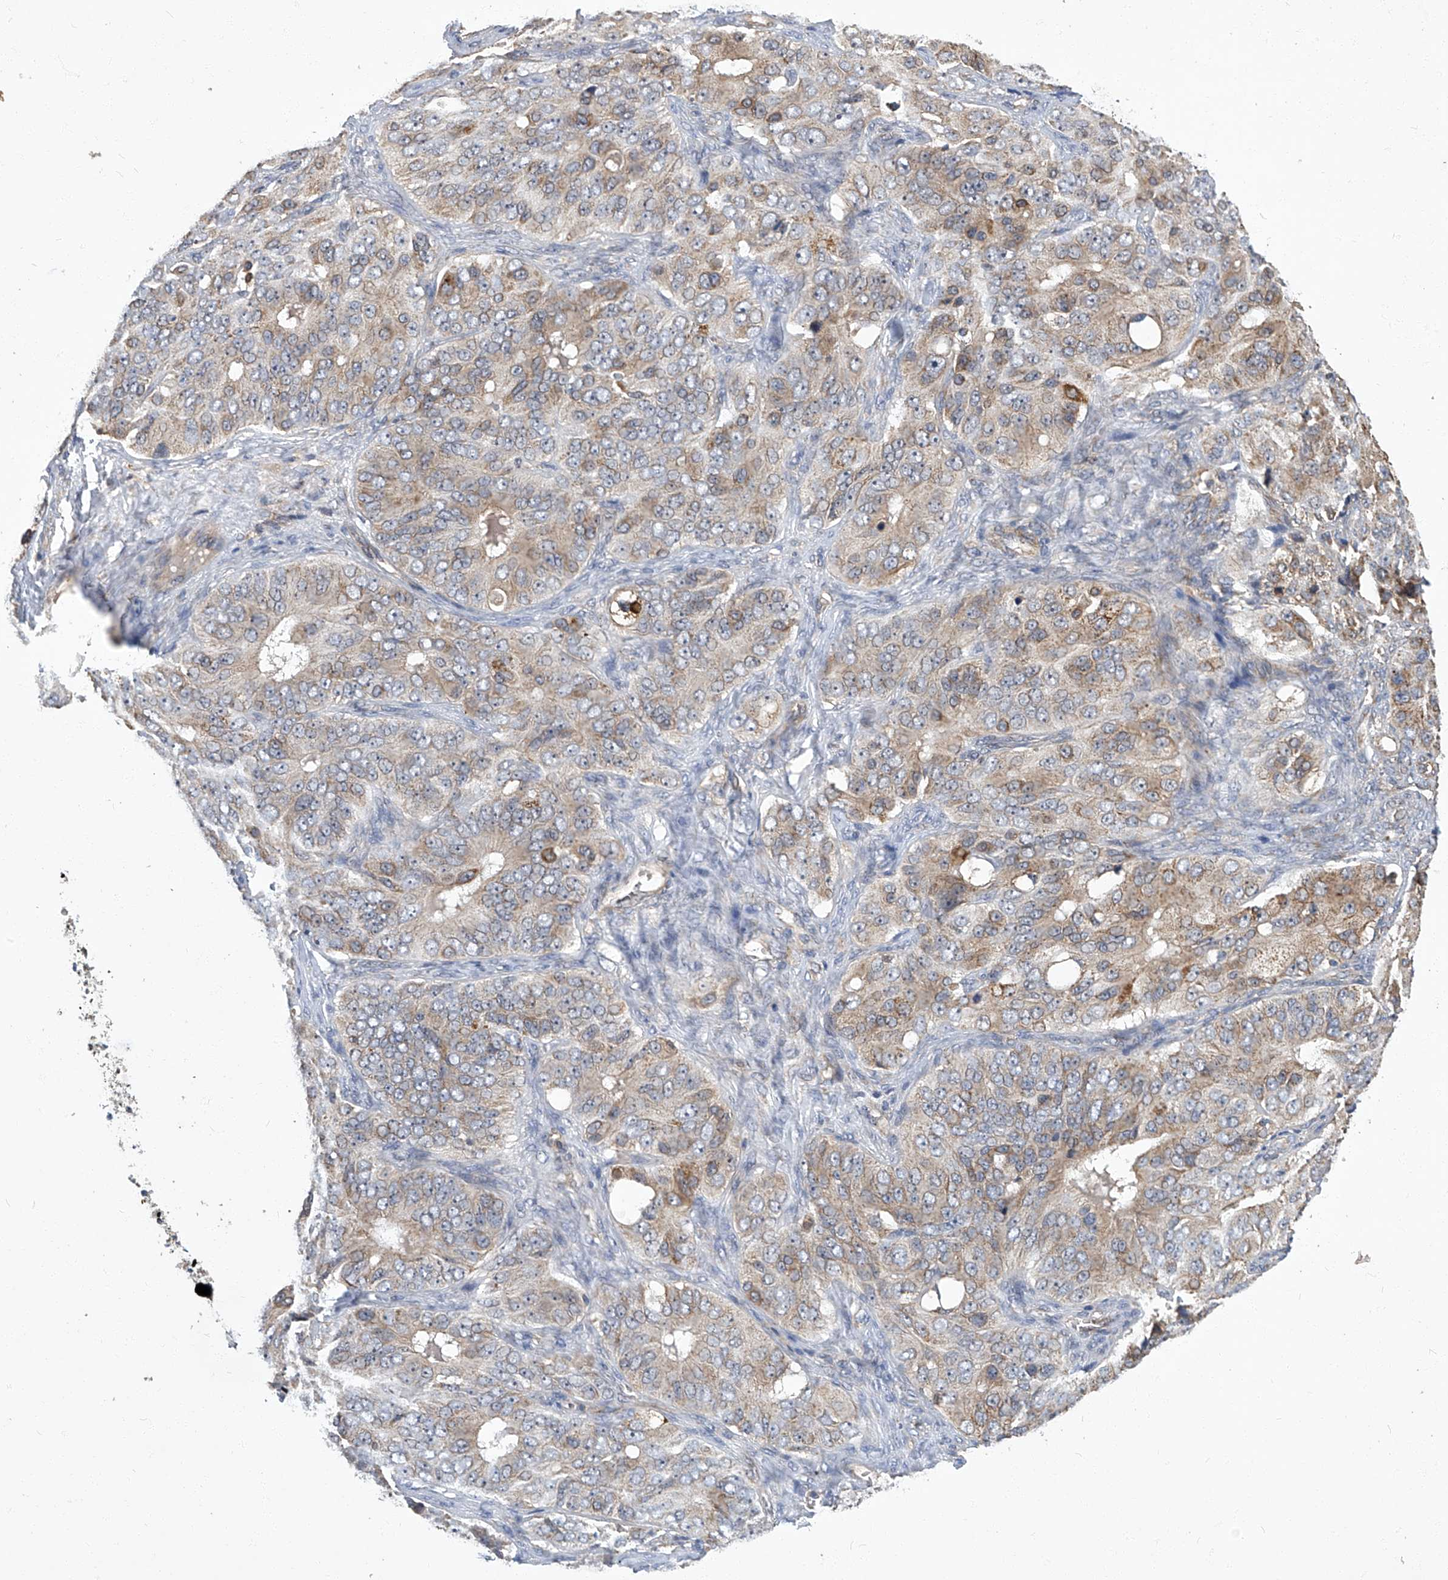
{"staining": {"intensity": "weak", "quantity": "25%-75%", "location": "cytoplasmic/membranous"}, "tissue": "ovarian cancer", "cell_type": "Tumor cells", "image_type": "cancer", "snomed": [{"axis": "morphology", "description": "Carcinoma, endometroid"}, {"axis": "topography", "description": "Ovary"}], "caption": "Immunohistochemical staining of human endometroid carcinoma (ovarian) reveals weak cytoplasmic/membranous protein staining in approximately 25%-75% of tumor cells. The protein of interest is shown in brown color, while the nuclei are stained blue.", "gene": "TNFRSF13B", "patient": {"sex": "female", "age": 51}}